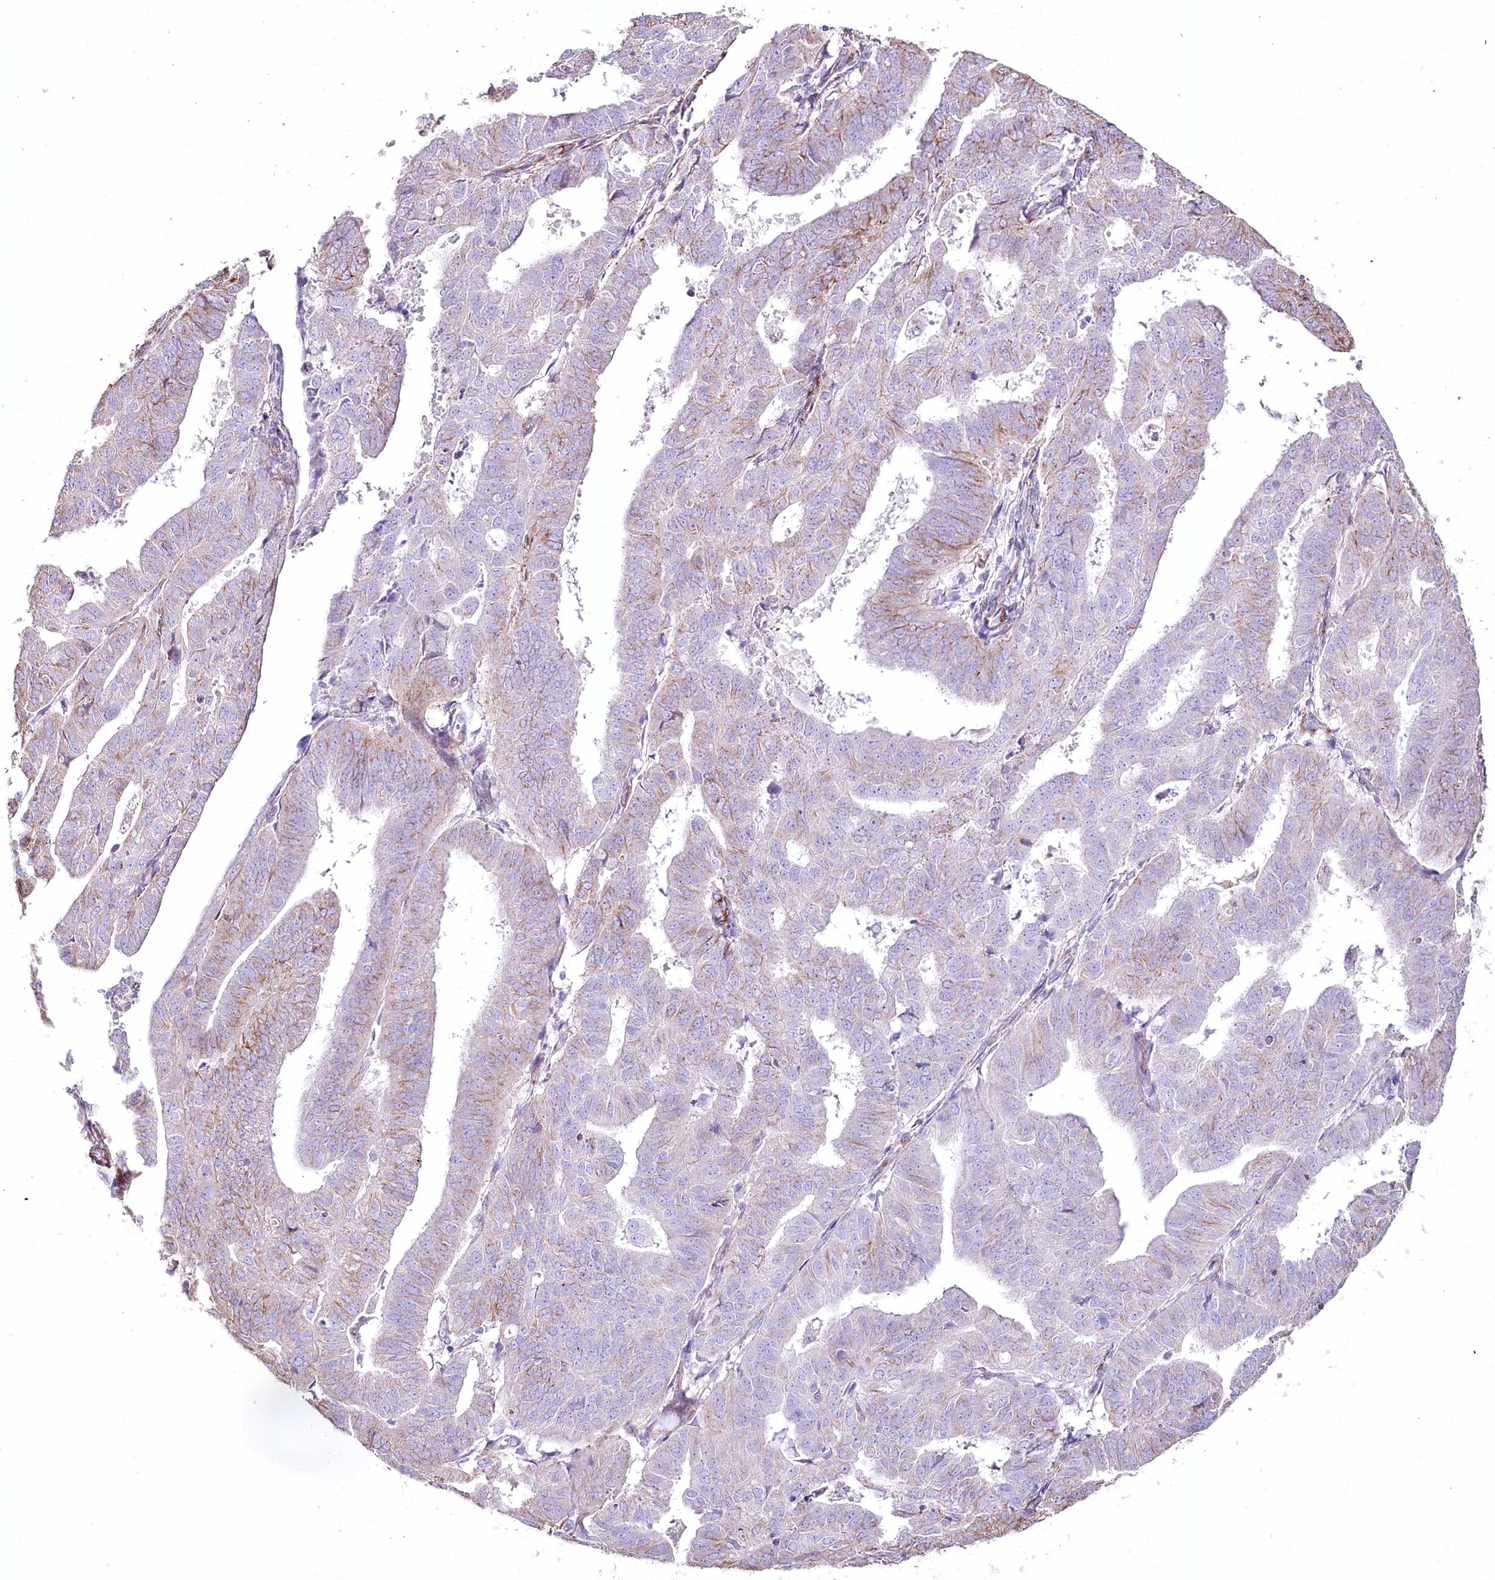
{"staining": {"intensity": "moderate", "quantity": "<25%", "location": "cytoplasmic/membranous"}, "tissue": "endometrial cancer", "cell_type": "Tumor cells", "image_type": "cancer", "snomed": [{"axis": "morphology", "description": "Adenocarcinoma, NOS"}, {"axis": "topography", "description": "Uterus"}], "caption": "Moderate cytoplasmic/membranous expression for a protein is identified in approximately <25% of tumor cells of endometrial cancer (adenocarcinoma) using immunohistochemistry (IHC).", "gene": "FAM216A", "patient": {"sex": "female", "age": 77}}